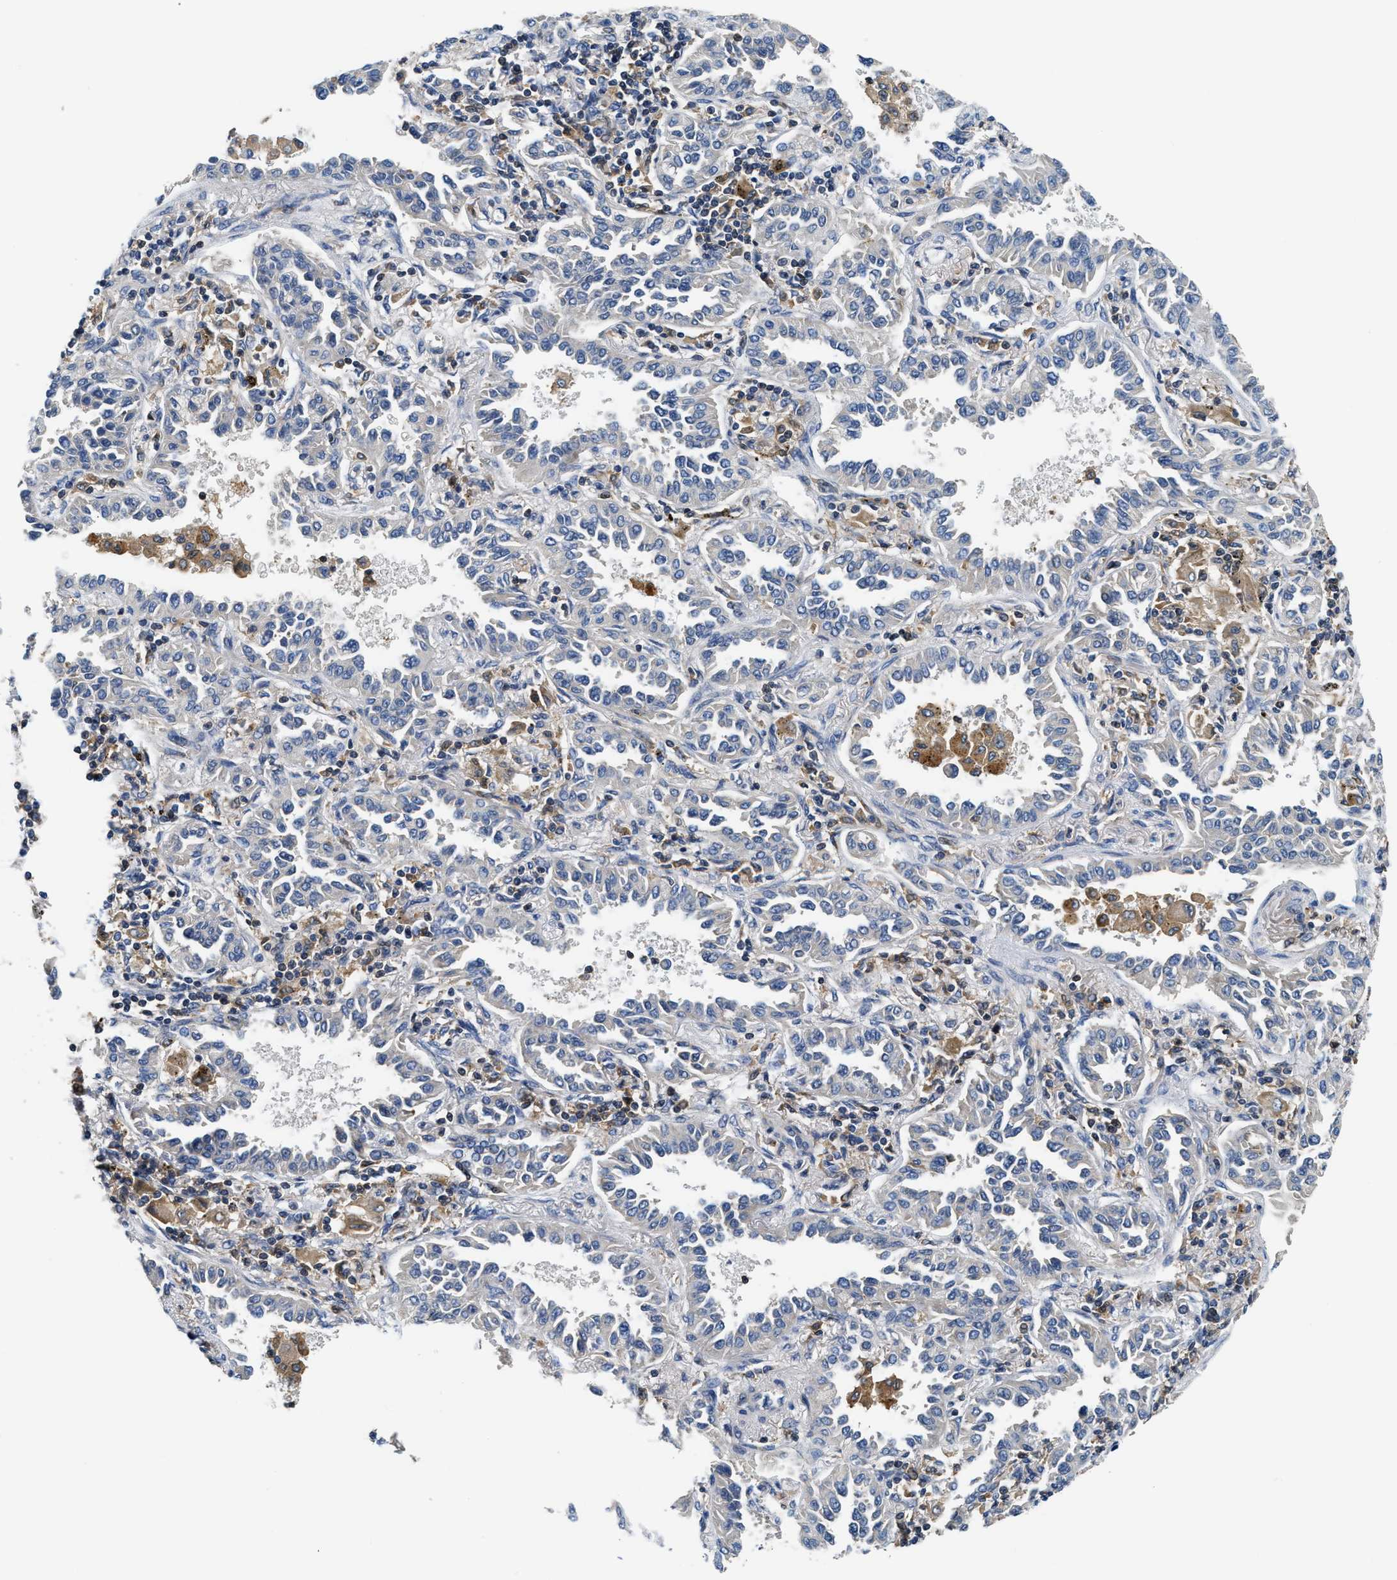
{"staining": {"intensity": "negative", "quantity": "none", "location": "none"}, "tissue": "lung cancer", "cell_type": "Tumor cells", "image_type": "cancer", "snomed": [{"axis": "morphology", "description": "Normal tissue, NOS"}, {"axis": "morphology", "description": "Adenocarcinoma, NOS"}, {"axis": "topography", "description": "Lung"}], "caption": "Lung cancer stained for a protein using IHC shows no staining tumor cells.", "gene": "OSTF1", "patient": {"sex": "male", "age": 59}}